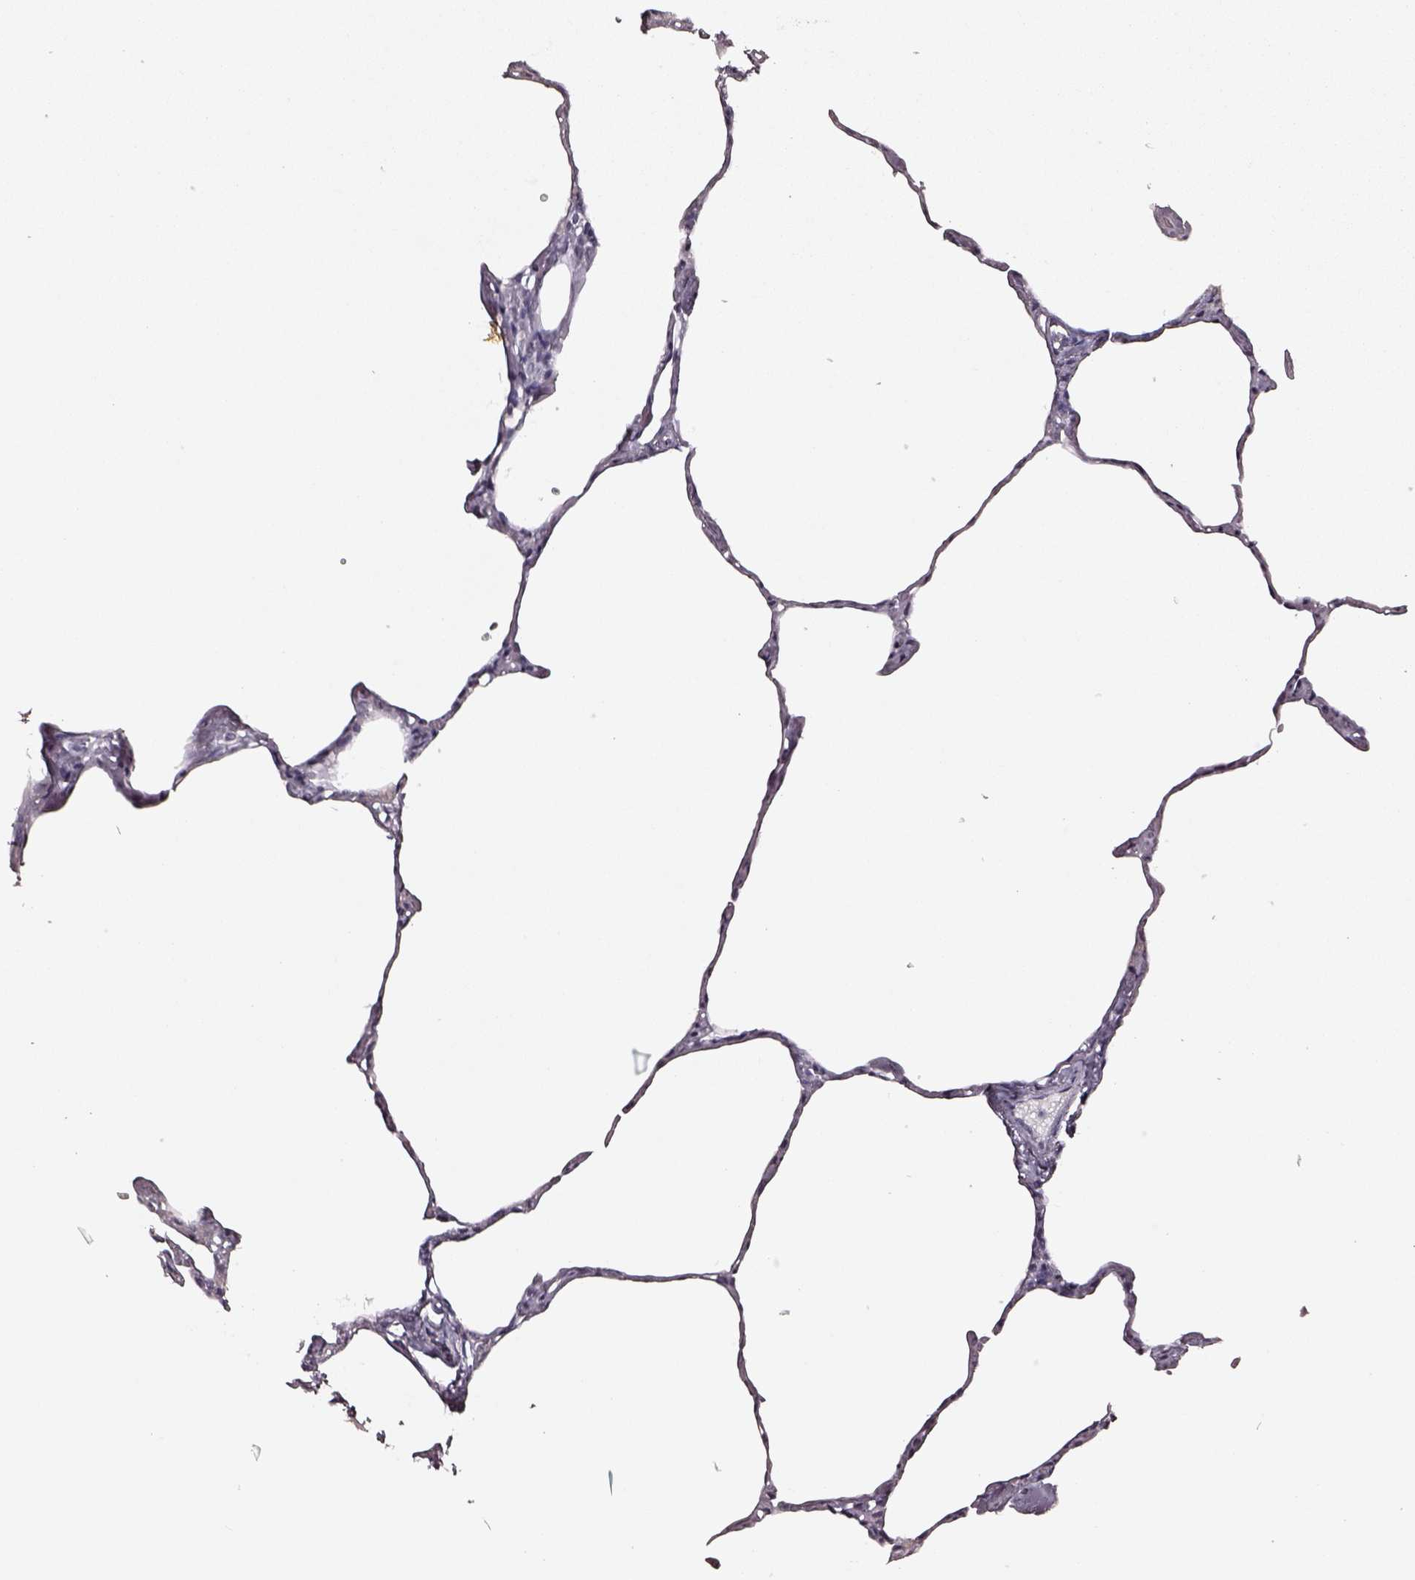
{"staining": {"intensity": "negative", "quantity": "none", "location": "none"}, "tissue": "lung", "cell_type": "Alveolar cells", "image_type": "normal", "snomed": [{"axis": "morphology", "description": "Normal tissue, NOS"}, {"axis": "topography", "description": "Lung"}], "caption": "Human lung stained for a protein using immunohistochemistry shows no expression in alveolar cells.", "gene": "DPEP1", "patient": {"sex": "male", "age": 65}}